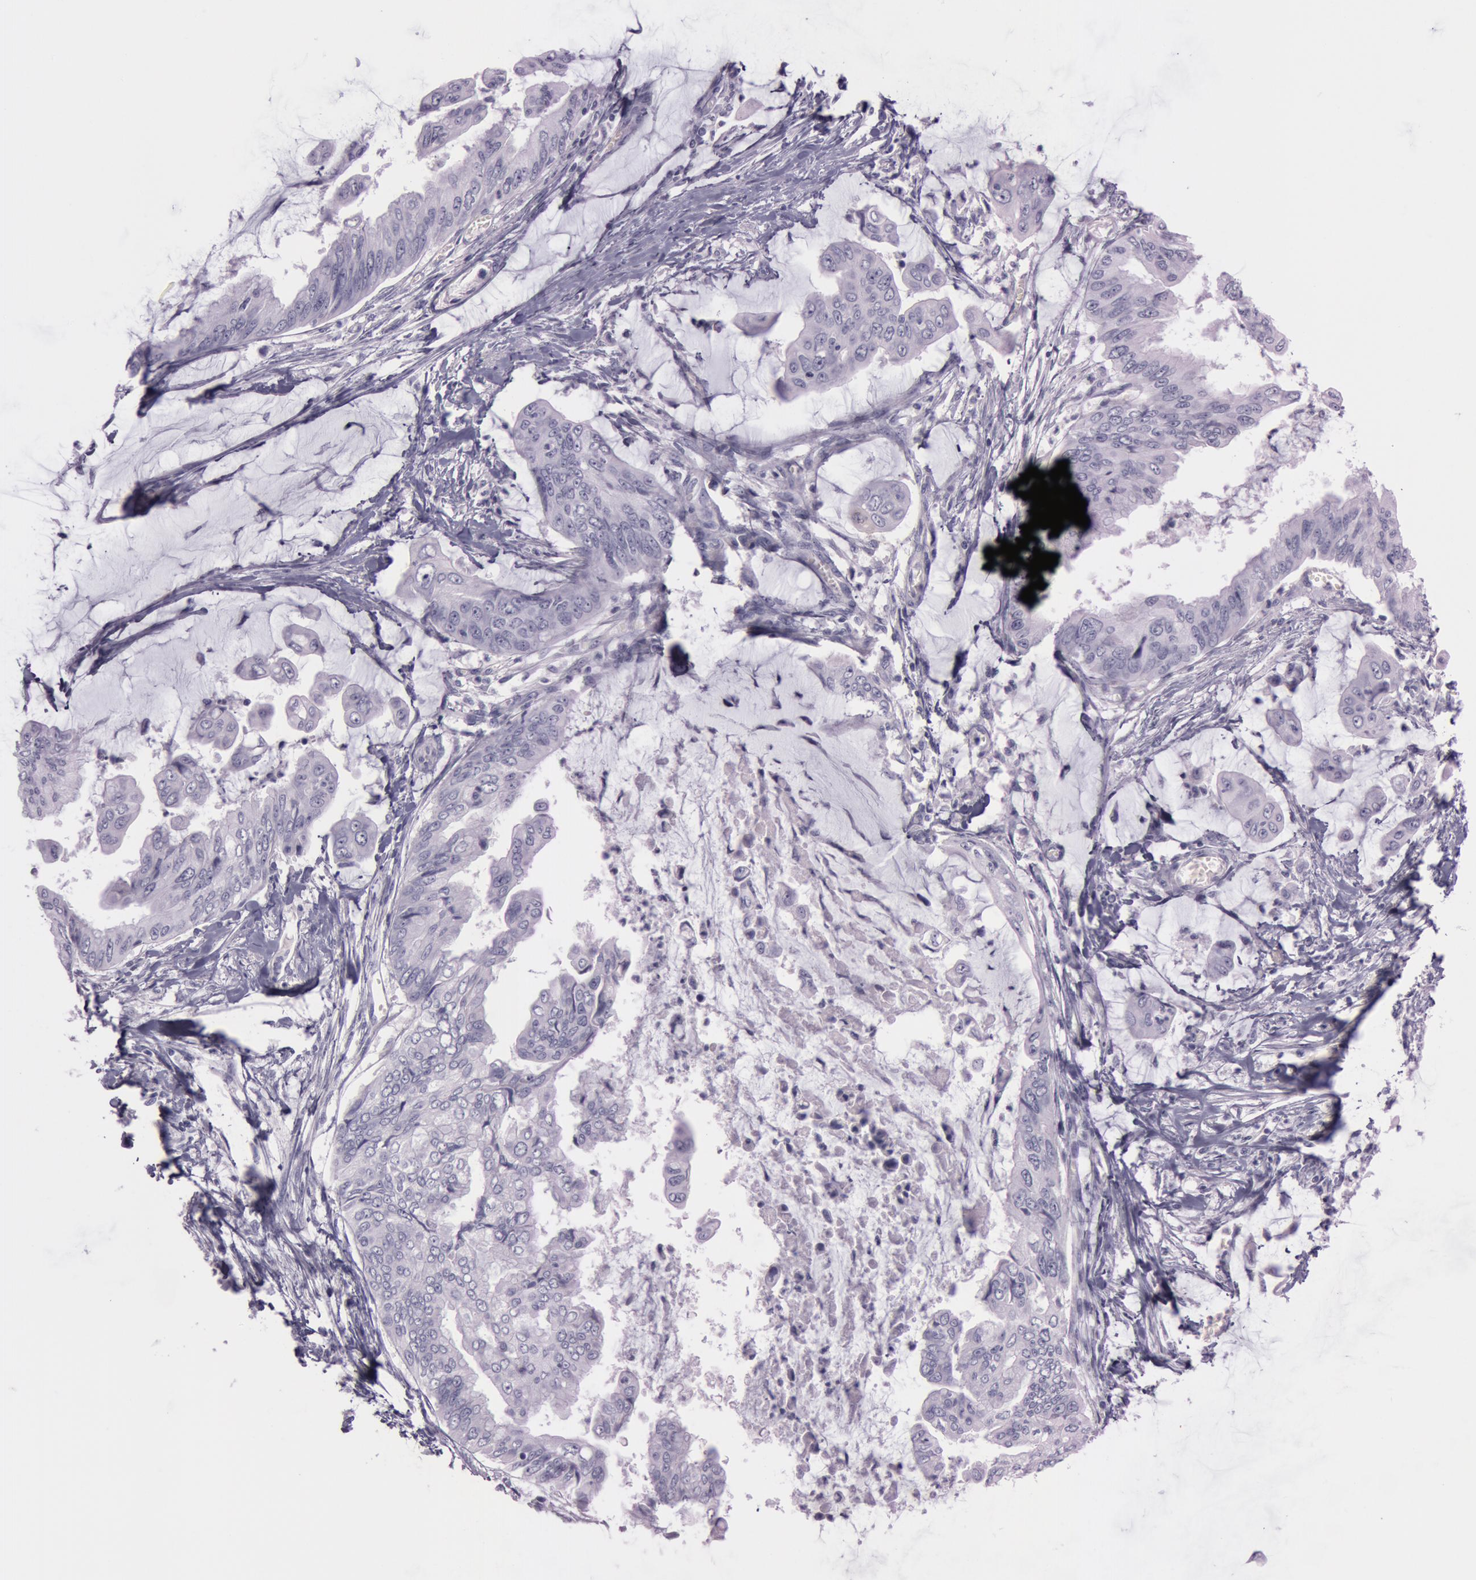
{"staining": {"intensity": "negative", "quantity": "none", "location": "none"}, "tissue": "stomach cancer", "cell_type": "Tumor cells", "image_type": "cancer", "snomed": [{"axis": "morphology", "description": "Adenocarcinoma, NOS"}, {"axis": "topography", "description": "Stomach, upper"}], "caption": "This is an immunohistochemistry micrograph of stomach cancer. There is no positivity in tumor cells.", "gene": "S100A7", "patient": {"sex": "male", "age": 80}}